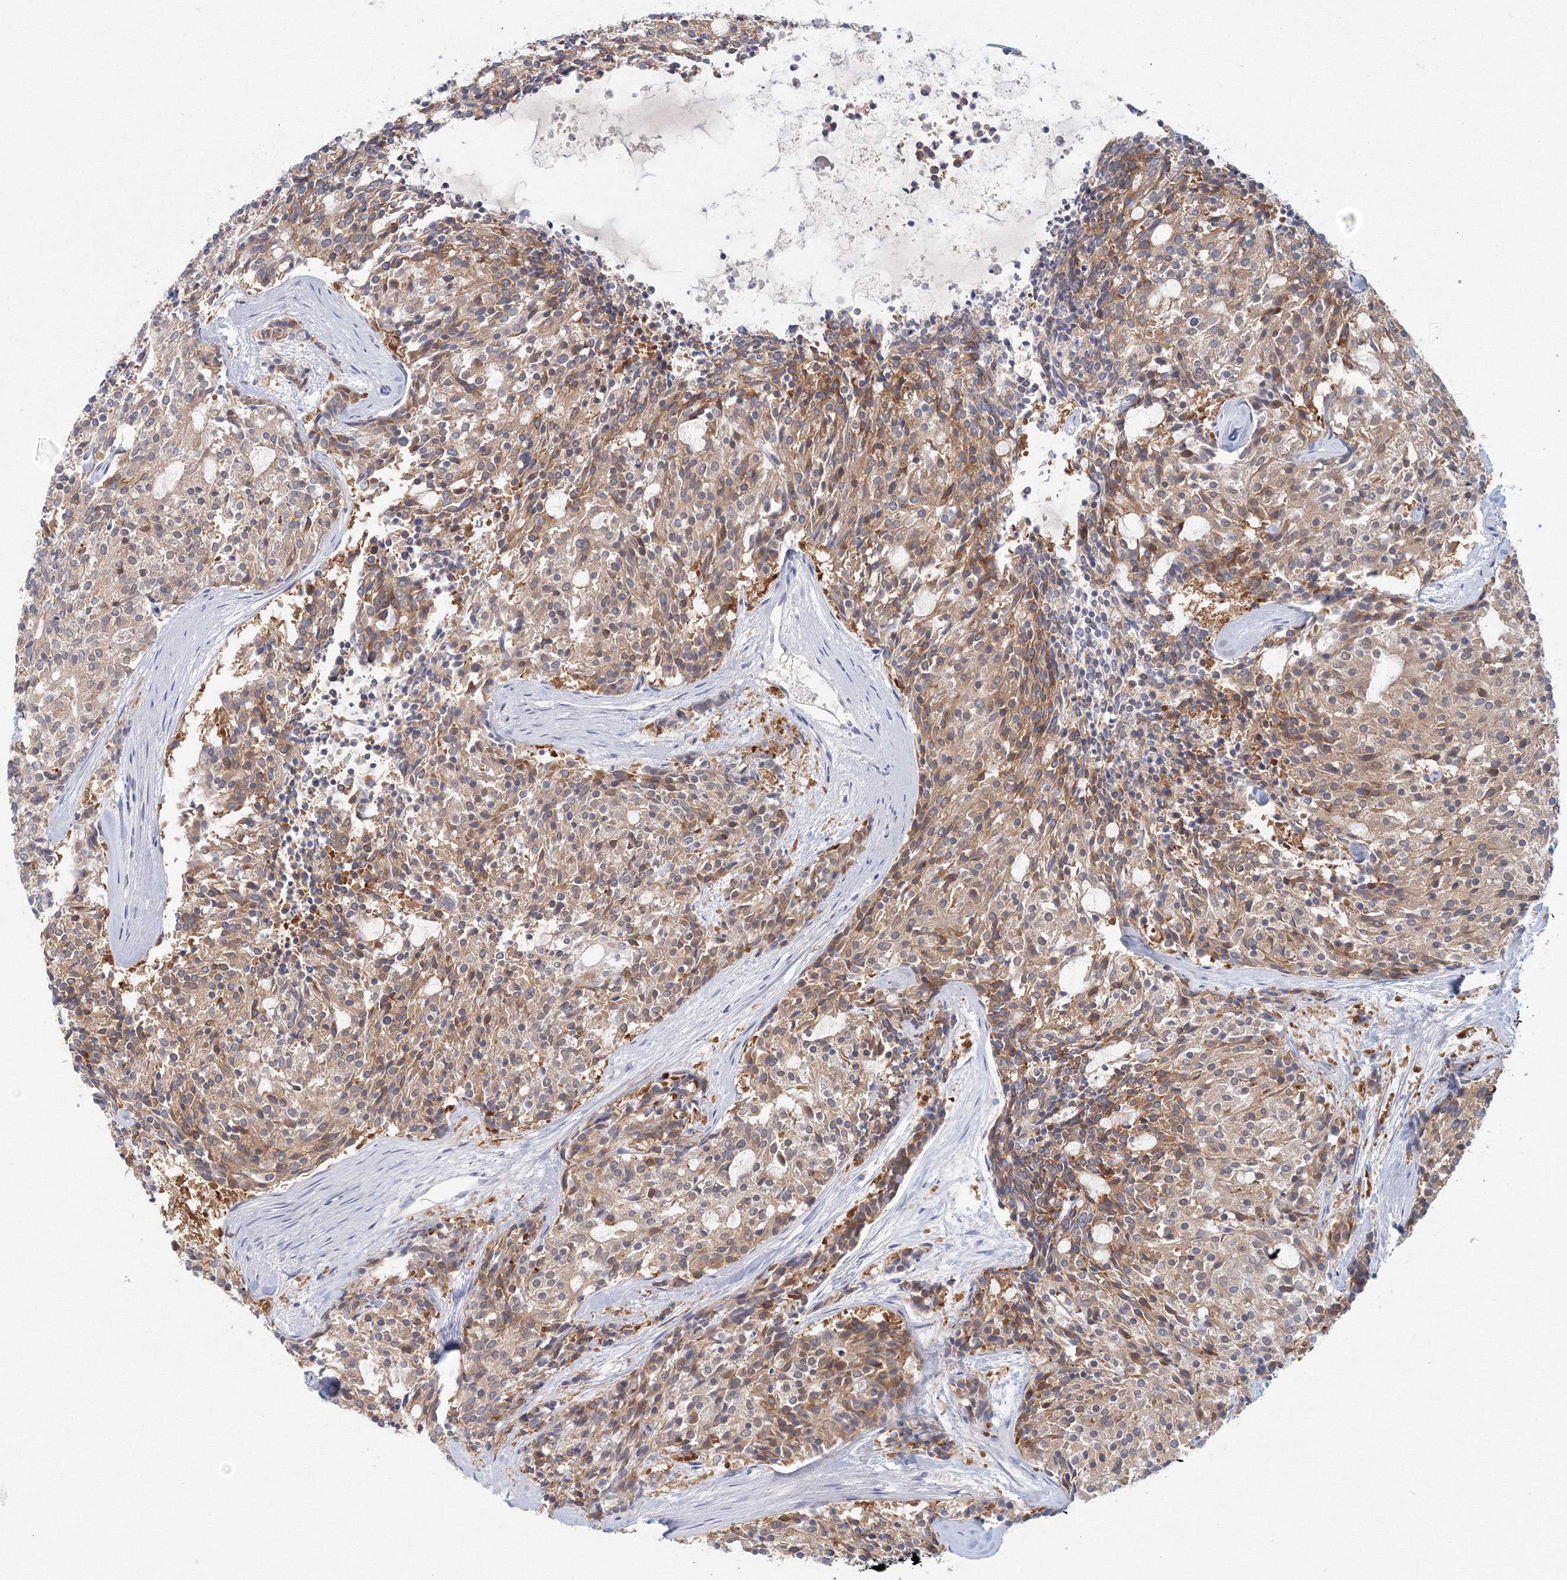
{"staining": {"intensity": "moderate", "quantity": ">75%", "location": "cytoplasmic/membranous"}, "tissue": "carcinoid", "cell_type": "Tumor cells", "image_type": "cancer", "snomed": [{"axis": "morphology", "description": "Carcinoid, malignant, NOS"}, {"axis": "topography", "description": "Pancreas"}], "caption": "Immunohistochemistry (DAB (3,3'-diaminobenzidine)) staining of carcinoid exhibits moderate cytoplasmic/membranous protein positivity in approximately >75% of tumor cells.", "gene": "TACC2", "patient": {"sex": "female", "age": 54}}